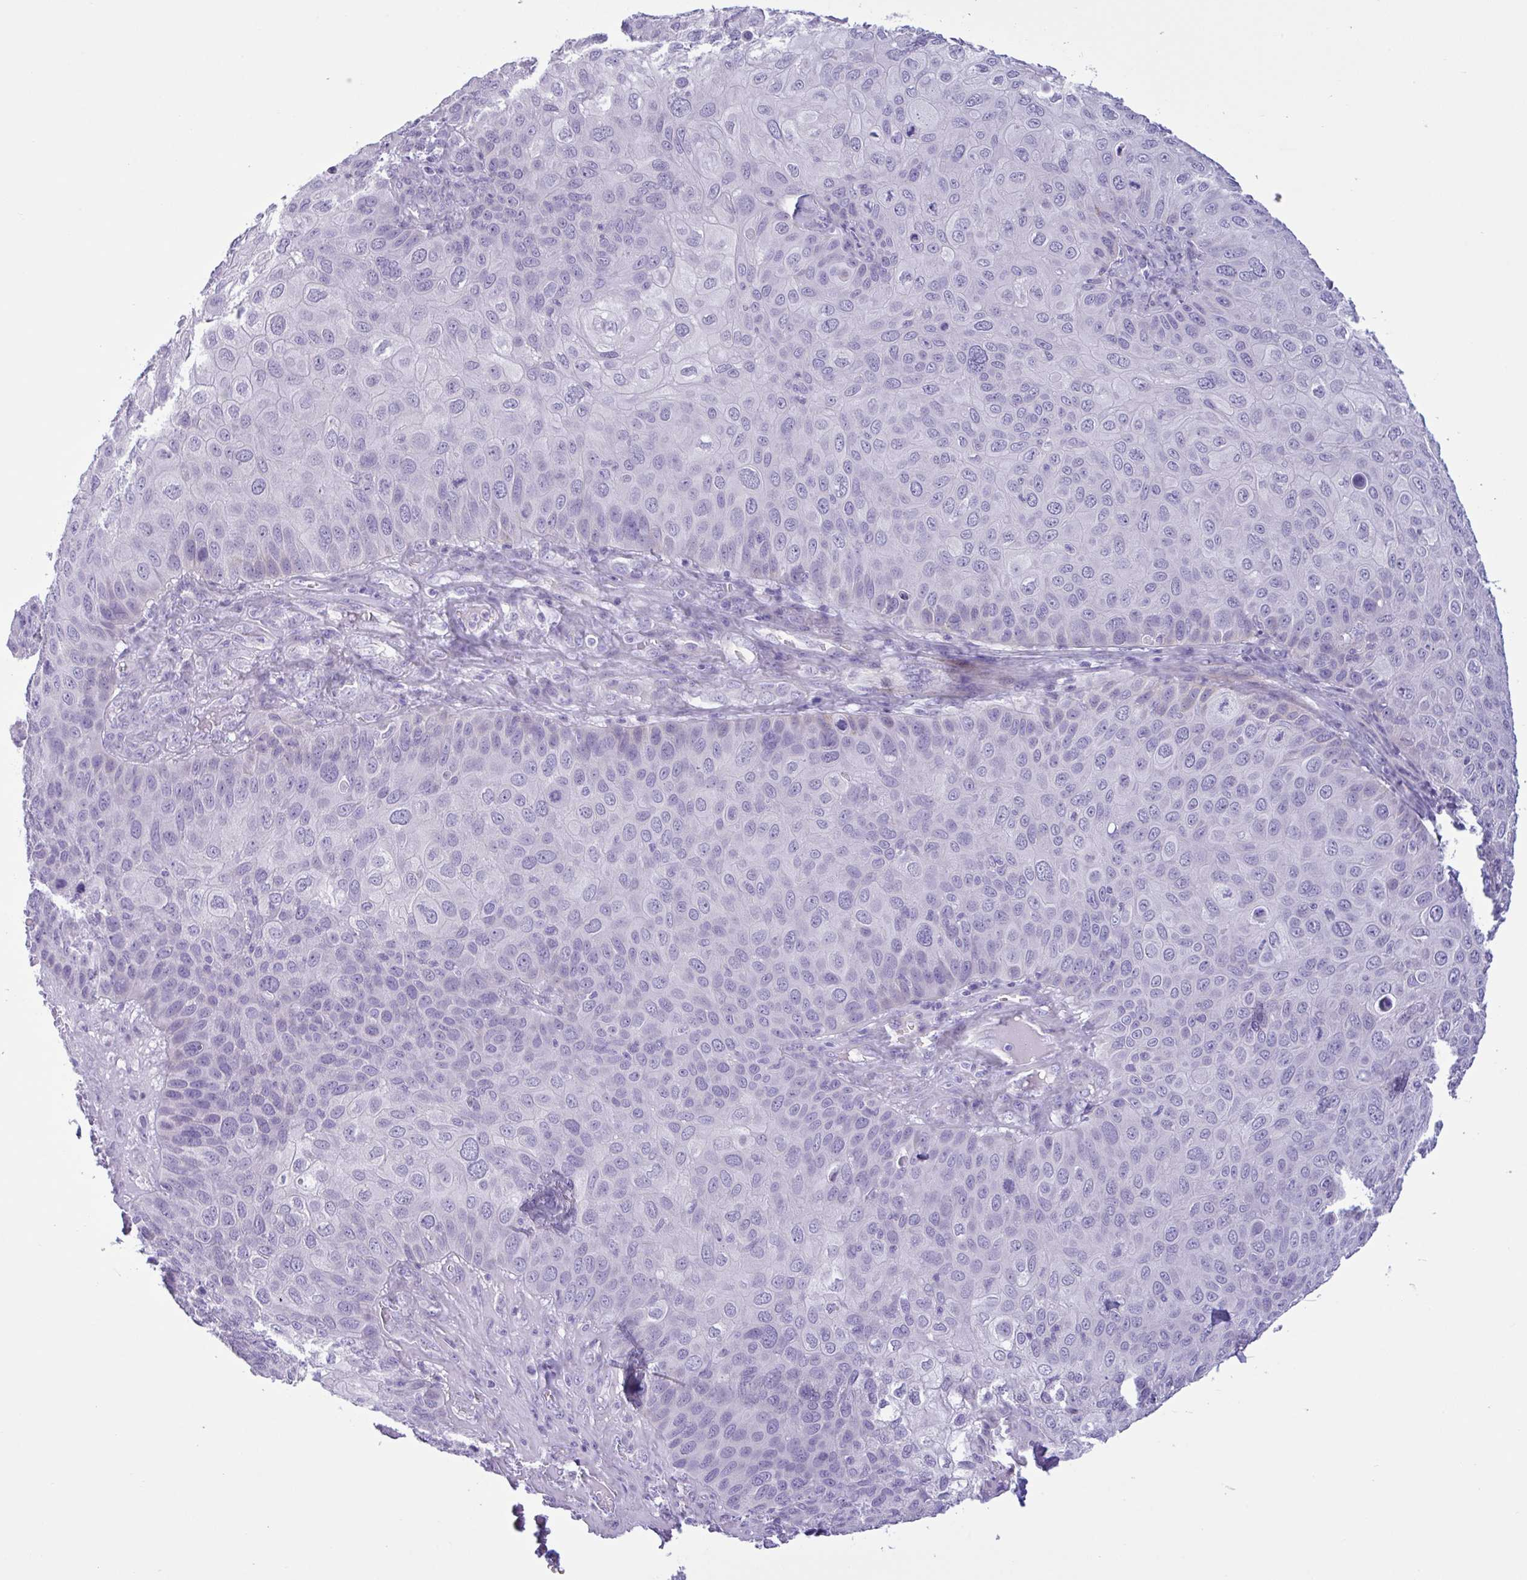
{"staining": {"intensity": "negative", "quantity": "none", "location": "none"}, "tissue": "skin cancer", "cell_type": "Tumor cells", "image_type": "cancer", "snomed": [{"axis": "morphology", "description": "Squamous cell carcinoma, NOS"}, {"axis": "topography", "description": "Skin"}], "caption": "Immunohistochemistry of human skin squamous cell carcinoma demonstrates no staining in tumor cells. (Stains: DAB (3,3'-diaminobenzidine) immunohistochemistry (IHC) with hematoxylin counter stain, Microscopy: brightfield microscopy at high magnification).", "gene": "AHCYL2", "patient": {"sex": "male", "age": 87}}